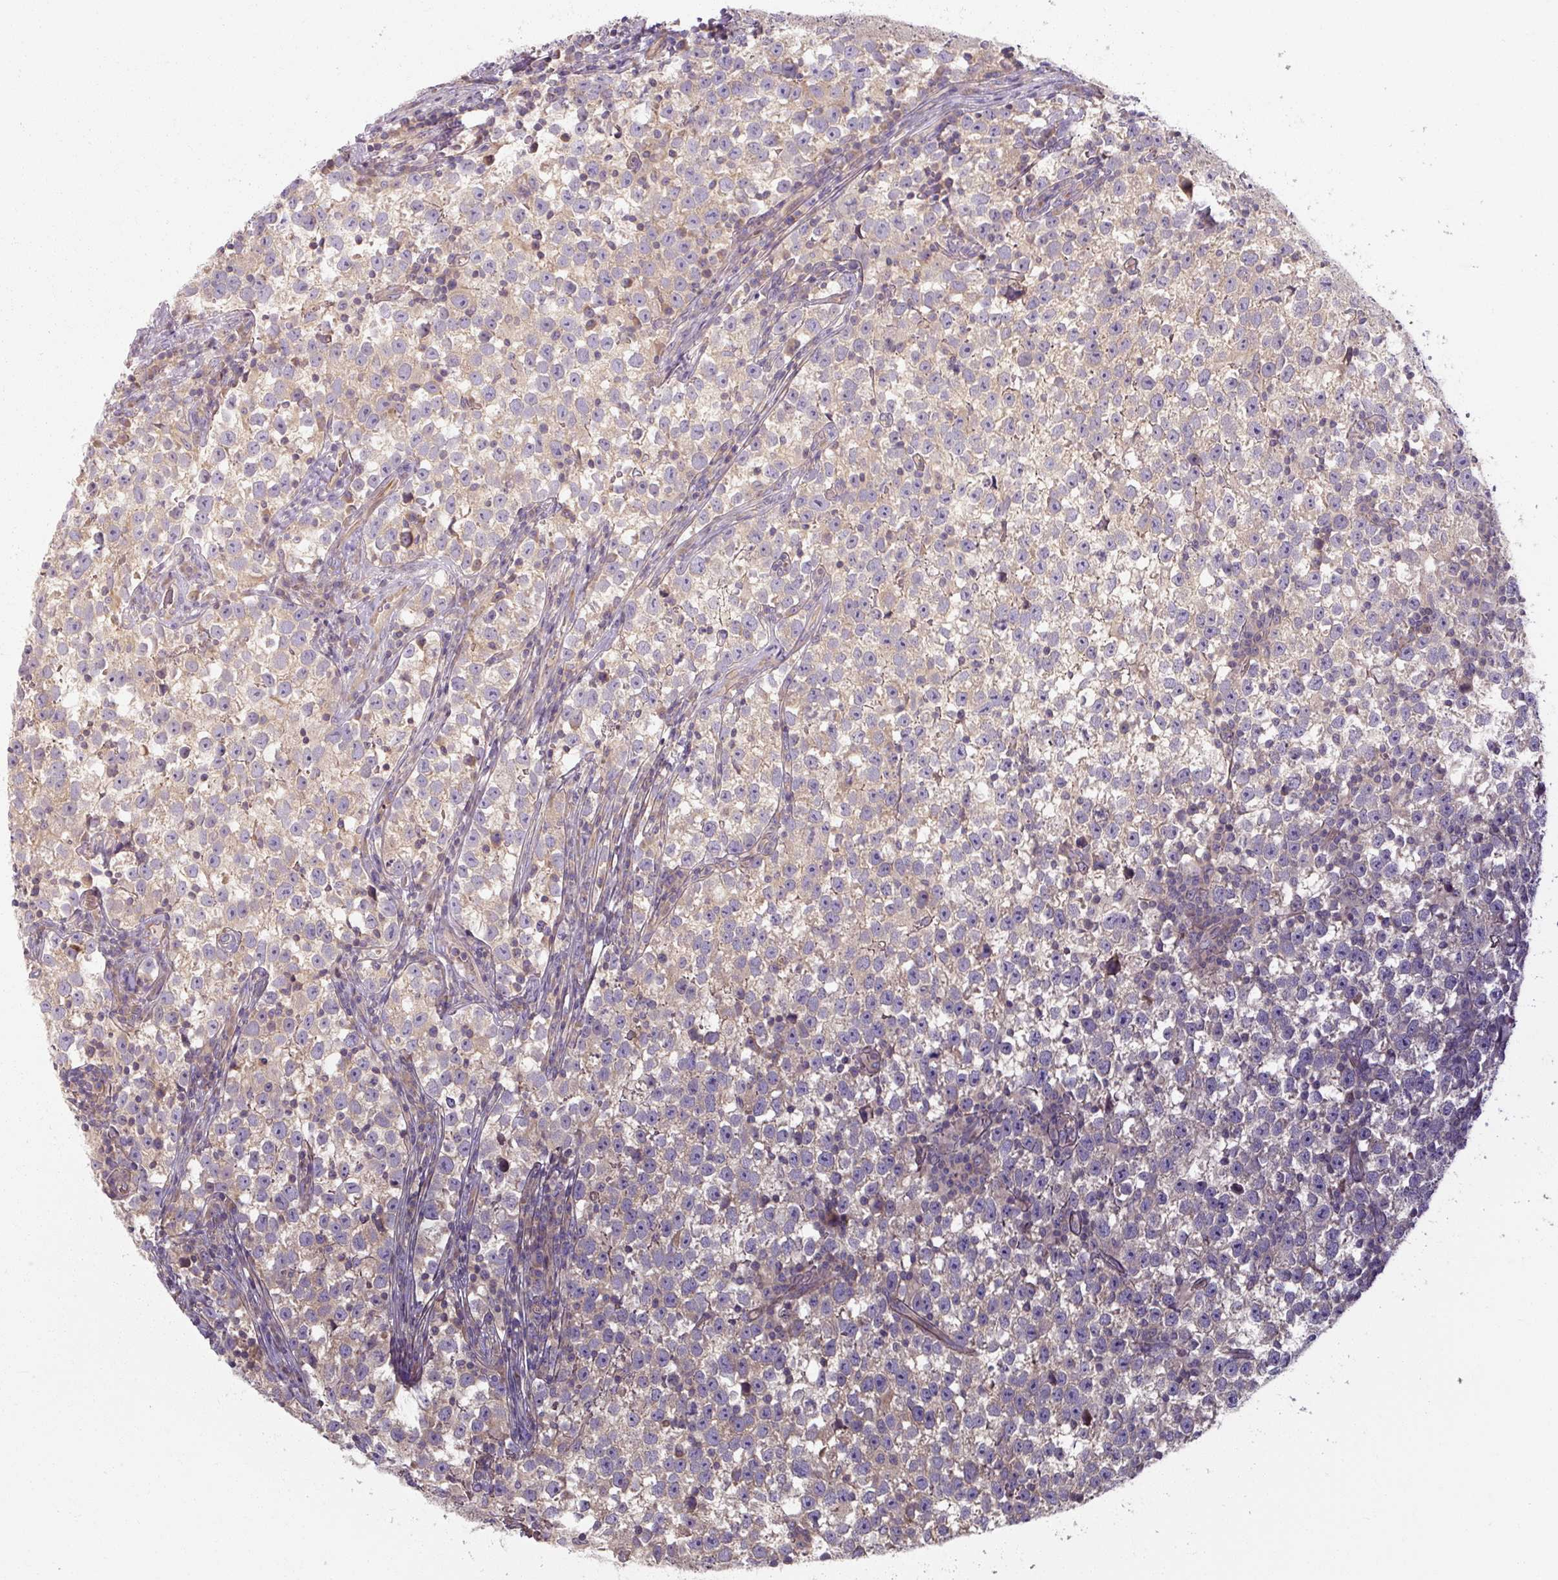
{"staining": {"intensity": "weak", "quantity": "<25%", "location": "cytoplasmic/membranous"}, "tissue": "testis cancer", "cell_type": "Tumor cells", "image_type": "cancer", "snomed": [{"axis": "morphology", "description": "Normal tissue, NOS"}, {"axis": "morphology", "description": "Seminoma, NOS"}, {"axis": "topography", "description": "Testis"}], "caption": "DAB immunohistochemical staining of human testis cancer (seminoma) reveals no significant expression in tumor cells.", "gene": "RB1CC1", "patient": {"sex": "male", "age": 43}}